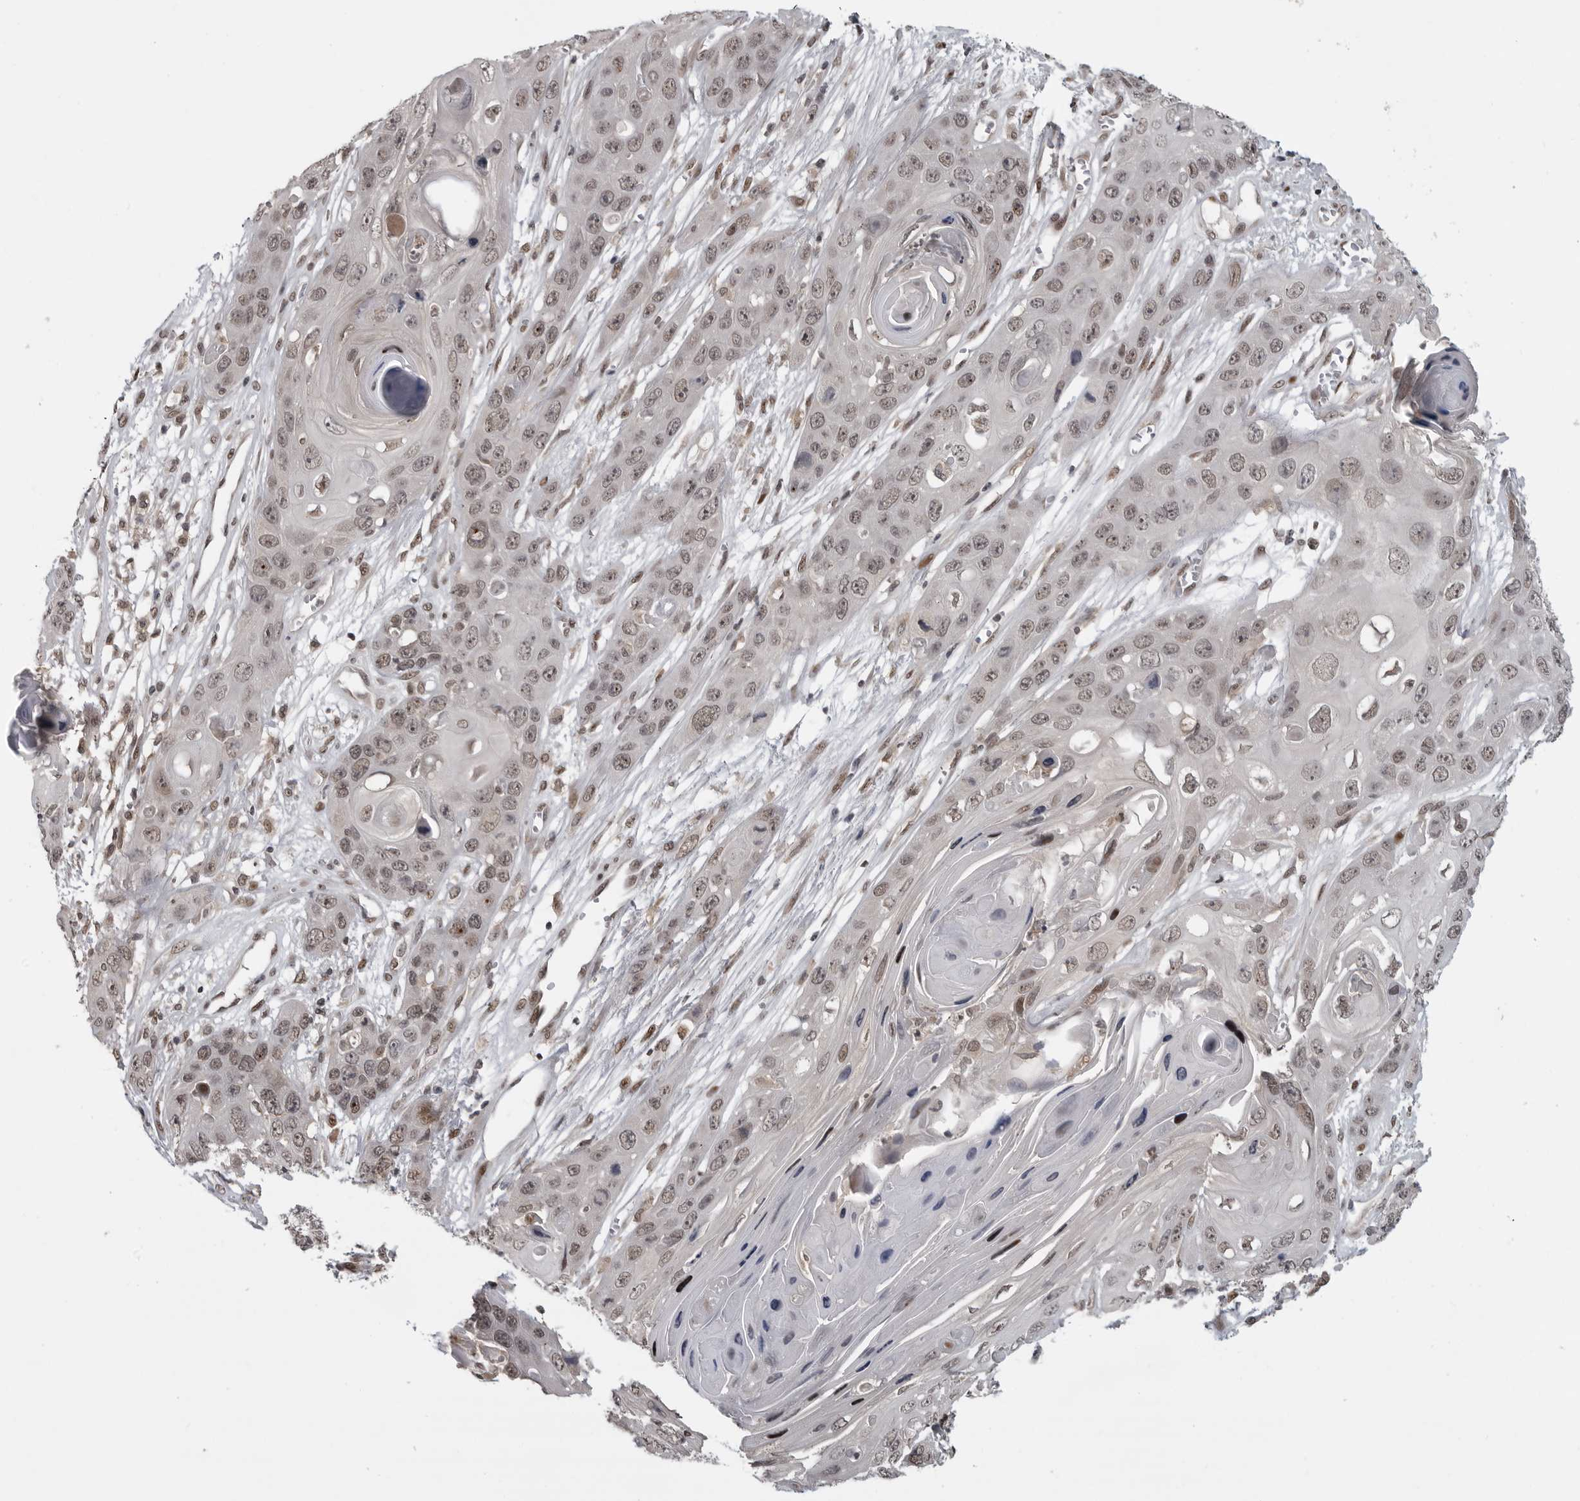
{"staining": {"intensity": "weak", "quantity": ">75%", "location": "nuclear"}, "tissue": "skin cancer", "cell_type": "Tumor cells", "image_type": "cancer", "snomed": [{"axis": "morphology", "description": "Squamous cell carcinoma, NOS"}, {"axis": "topography", "description": "Skin"}], "caption": "IHC staining of skin squamous cell carcinoma, which reveals low levels of weak nuclear staining in about >75% of tumor cells indicating weak nuclear protein expression. The staining was performed using DAB (3,3'-diaminobenzidine) (brown) for protein detection and nuclei were counterstained in hematoxylin (blue).", "gene": "C8orf58", "patient": {"sex": "male", "age": 55}}